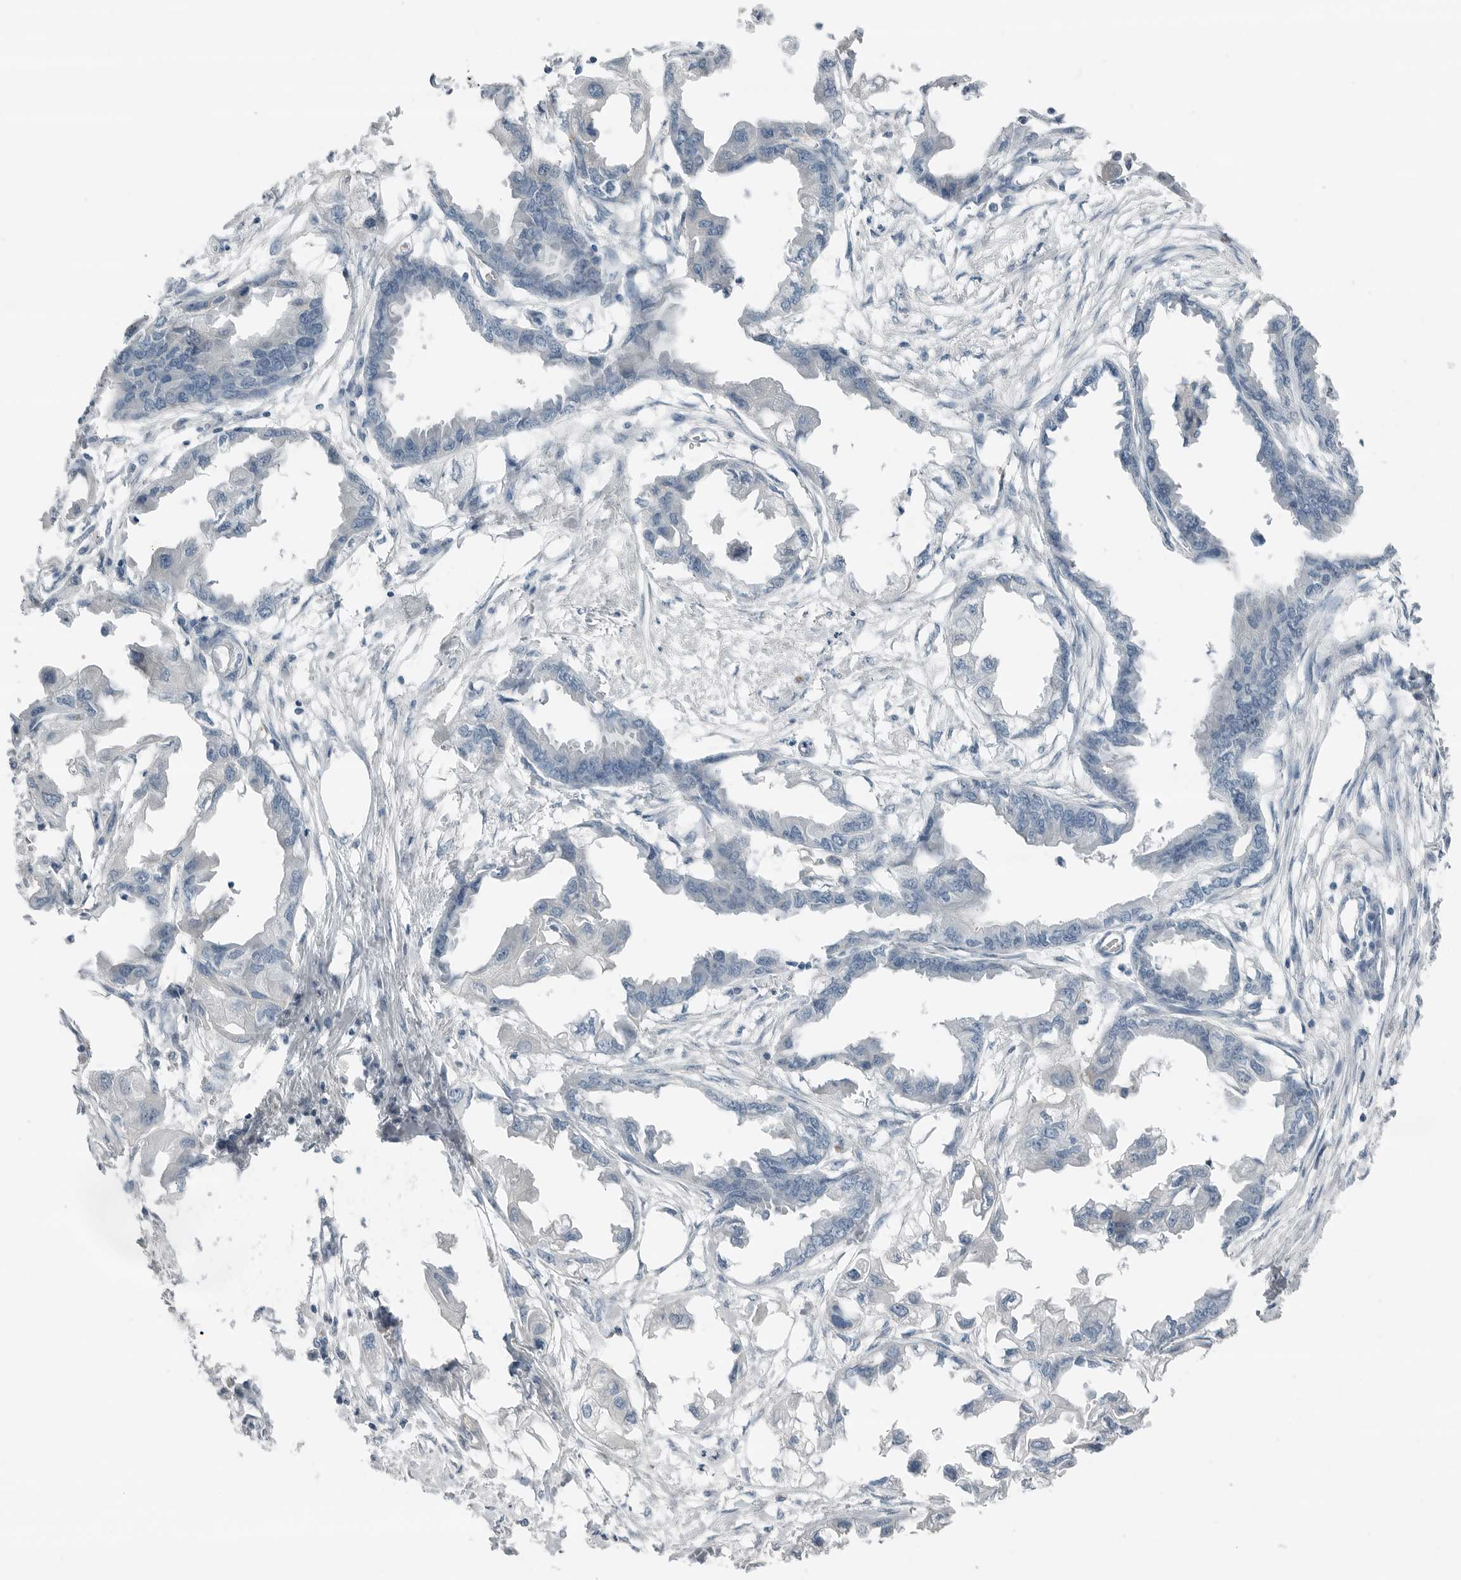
{"staining": {"intensity": "negative", "quantity": "none", "location": "none"}, "tissue": "endometrial cancer", "cell_type": "Tumor cells", "image_type": "cancer", "snomed": [{"axis": "morphology", "description": "Adenocarcinoma, NOS"}, {"axis": "morphology", "description": "Adenocarcinoma, metastatic, NOS"}, {"axis": "topography", "description": "Adipose tissue"}, {"axis": "topography", "description": "Endometrium"}], "caption": "Tumor cells are negative for brown protein staining in endometrial cancer (adenocarcinoma).", "gene": "SERPINB7", "patient": {"sex": "female", "age": 67}}